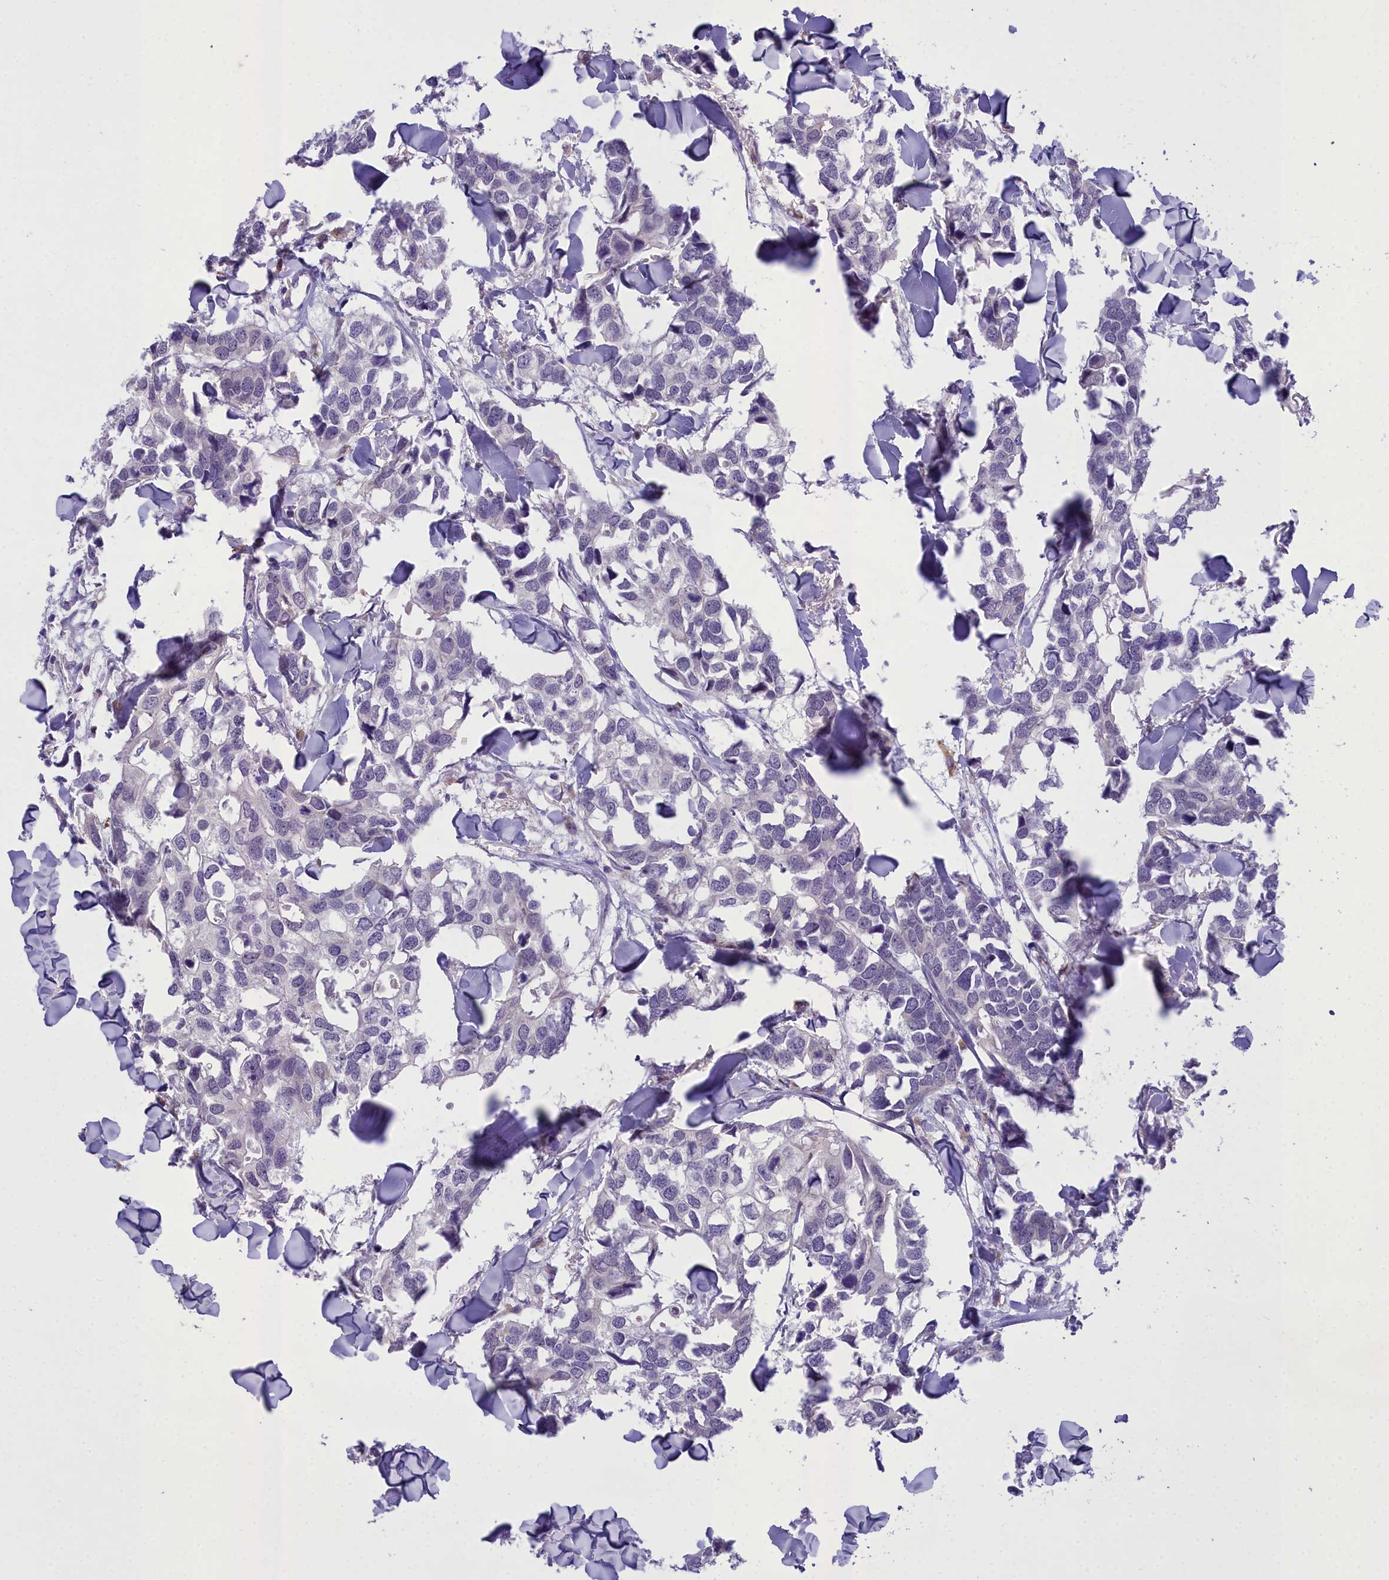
{"staining": {"intensity": "negative", "quantity": "none", "location": "none"}, "tissue": "breast cancer", "cell_type": "Tumor cells", "image_type": "cancer", "snomed": [{"axis": "morphology", "description": "Duct carcinoma"}, {"axis": "topography", "description": "Breast"}], "caption": "Immunohistochemistry (IHC) histopathology image of neoplastic tissue: breast cancer (infiltrating ductal carcinoma) stained with DAB demonstrates no significant protein staining in tumor cells. (DAB (3,3'-diaminobenzidine) immunohistochemistry (IHC) visualized using brightfield microscopy, high magnification).", "gene": "MIIP", "patient": {"sex": "female", "age": 83}}